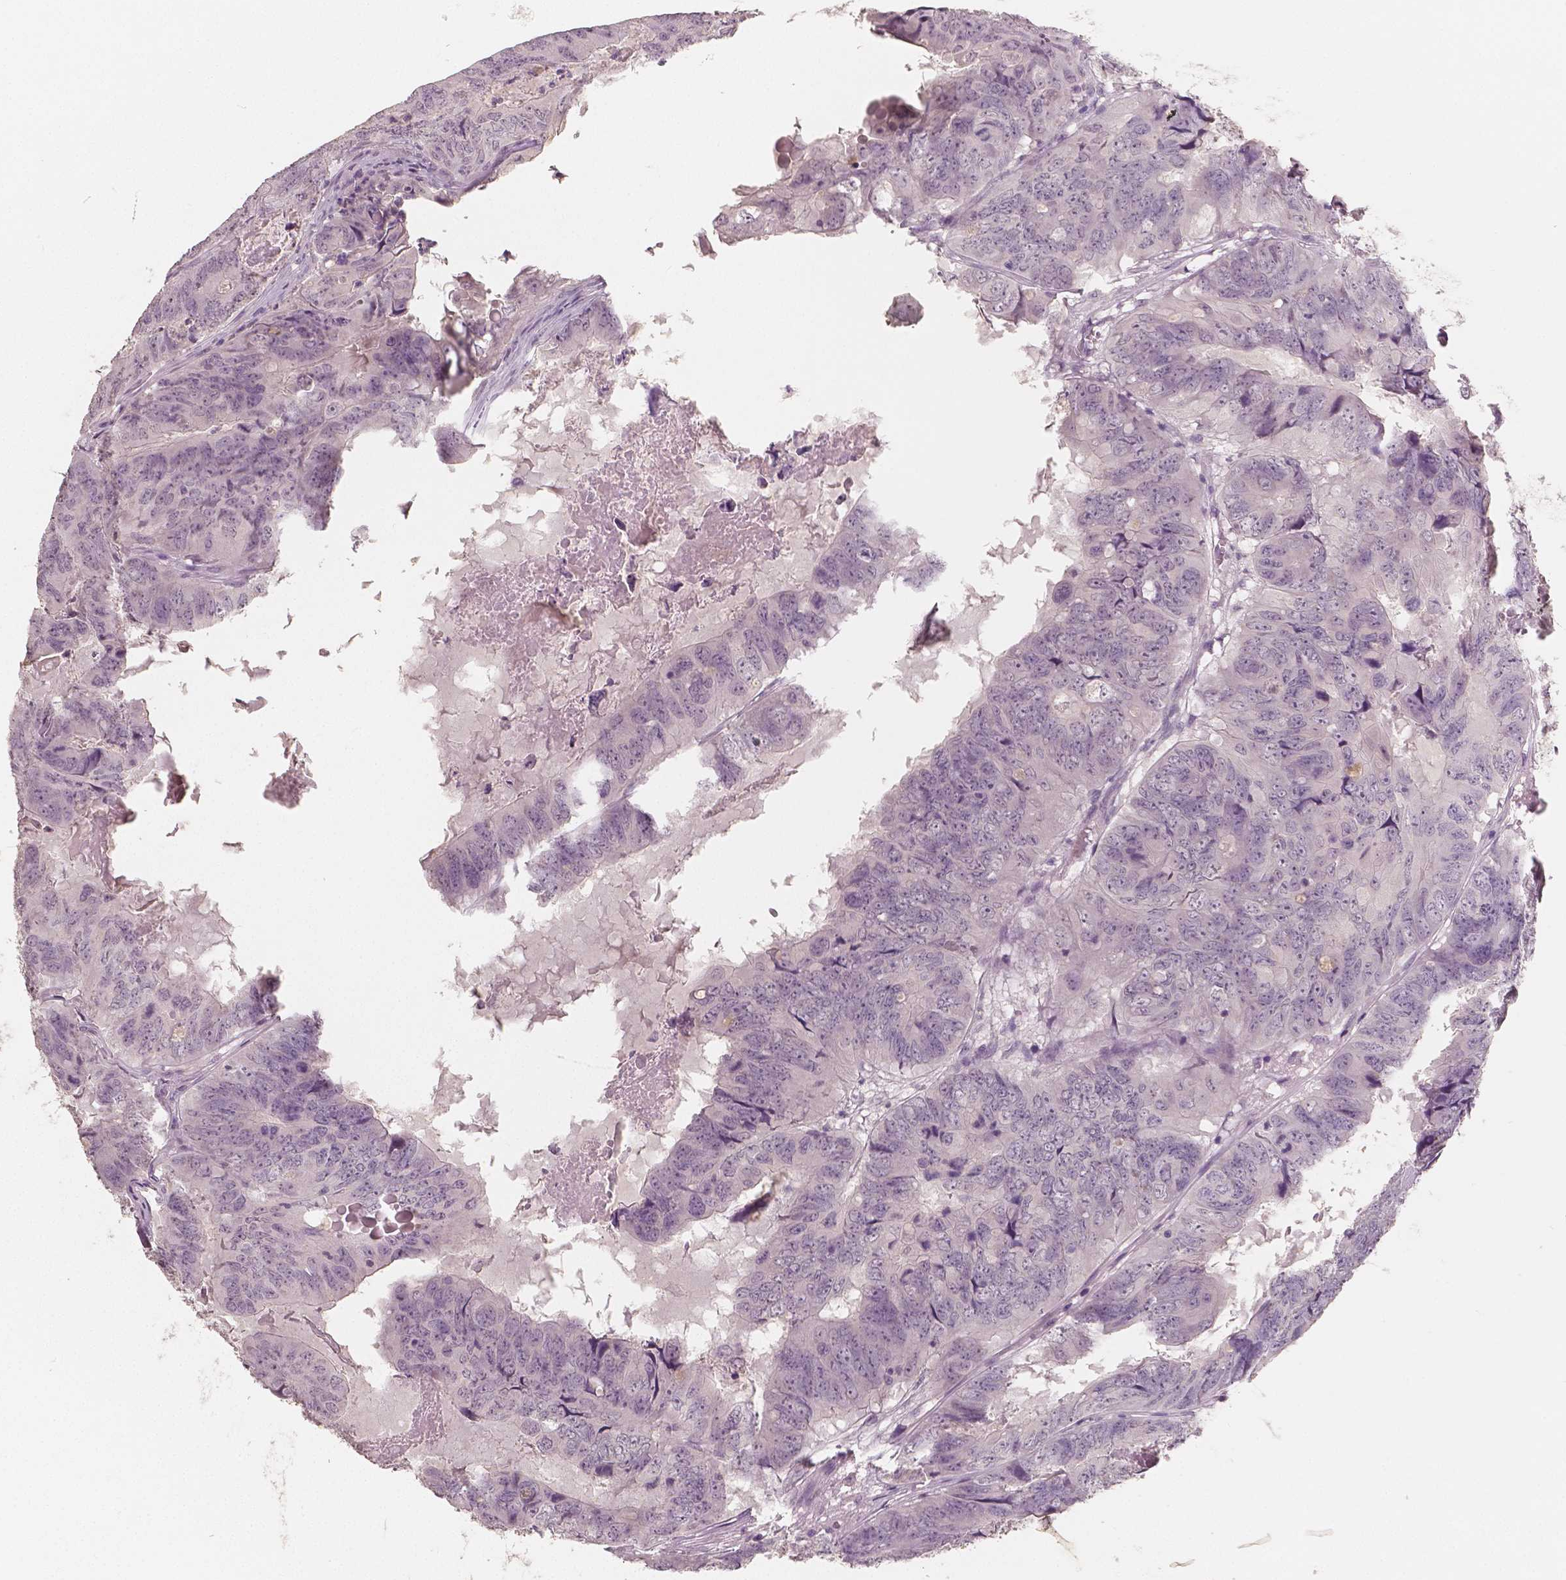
{"staining": {"intensity": "negative", "quantity": "none", "location": "none"}, "tissue": "colorectal cancer", "cell_type": "Tumor cells", "image_type": "cancer", "snomed": [{"axis": "morphology", "description": "Adenocarcinoma, NOS"}, {"axis": "topography", "description": "Colon"}], "caption": "Immunohistochemistry photomicrograph of neoplastic tissue: human colorectal cancer stained with DAB (3,3'-diaminobenzidine) demonstrates no significant protein expression in tumor cells.", "gene": "RNASE7", "patient": {"sex": "male", "age": 79}}